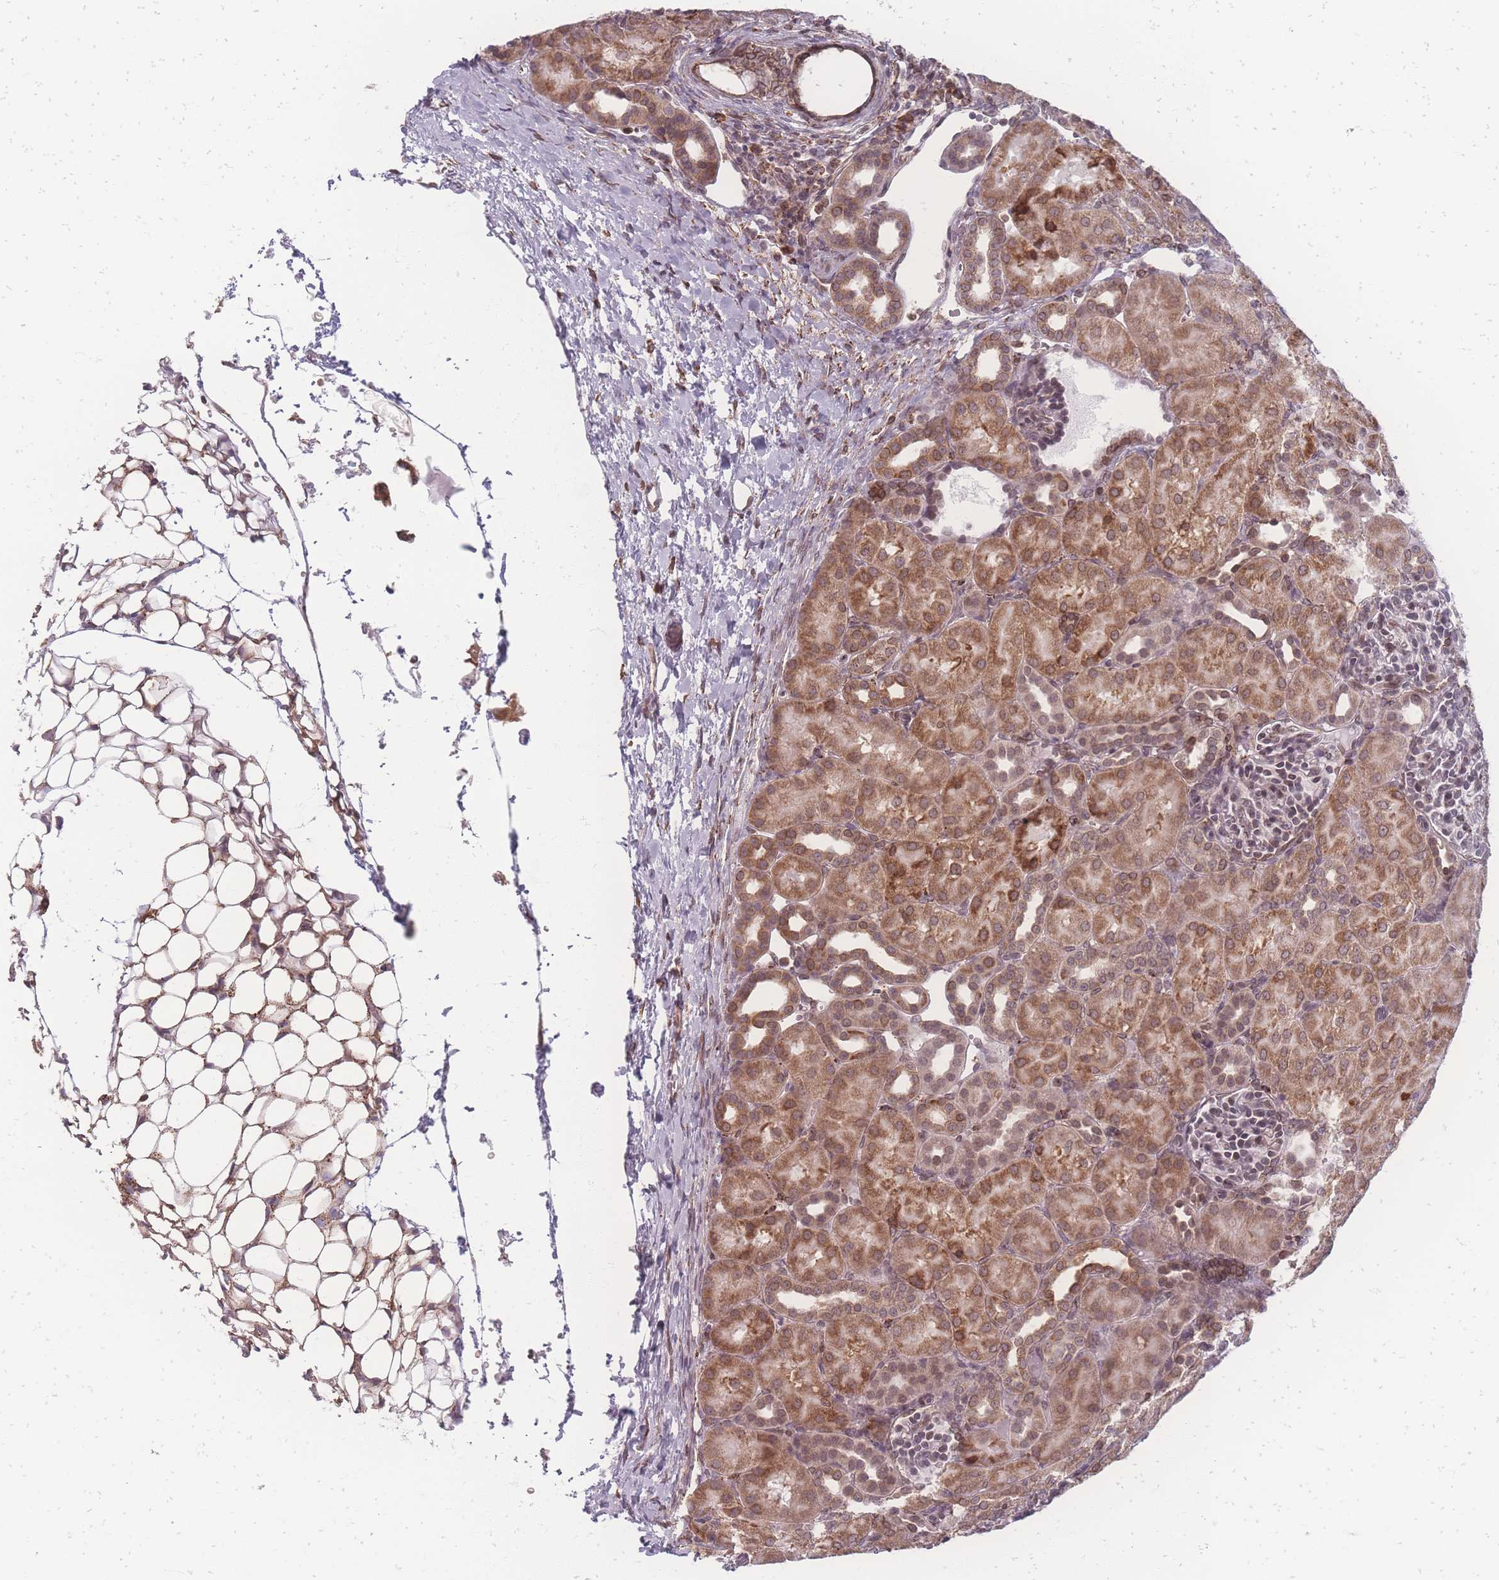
{"staining": {"intensity": "moderate", "quantity": "25%-75%", "location": "nuclear"}, "tissue": "kidney", "cell_type": "Cells in glomeruli", "image_type": "normal", "snomed": [{"axis": "morphology", "description": "Normal tissue, NOS"}, {"axis": "topography", "description": "Kidney"}], "caption": "Moderate nuclear expression is appreciated in approximately 25%-75% of cells in glomeruli in normal kidney. (Brightfield microscopy of DAB IHC at high magnification).", "gene": "ZC3H13", "patient": {"sex": "male", "age": 1}}